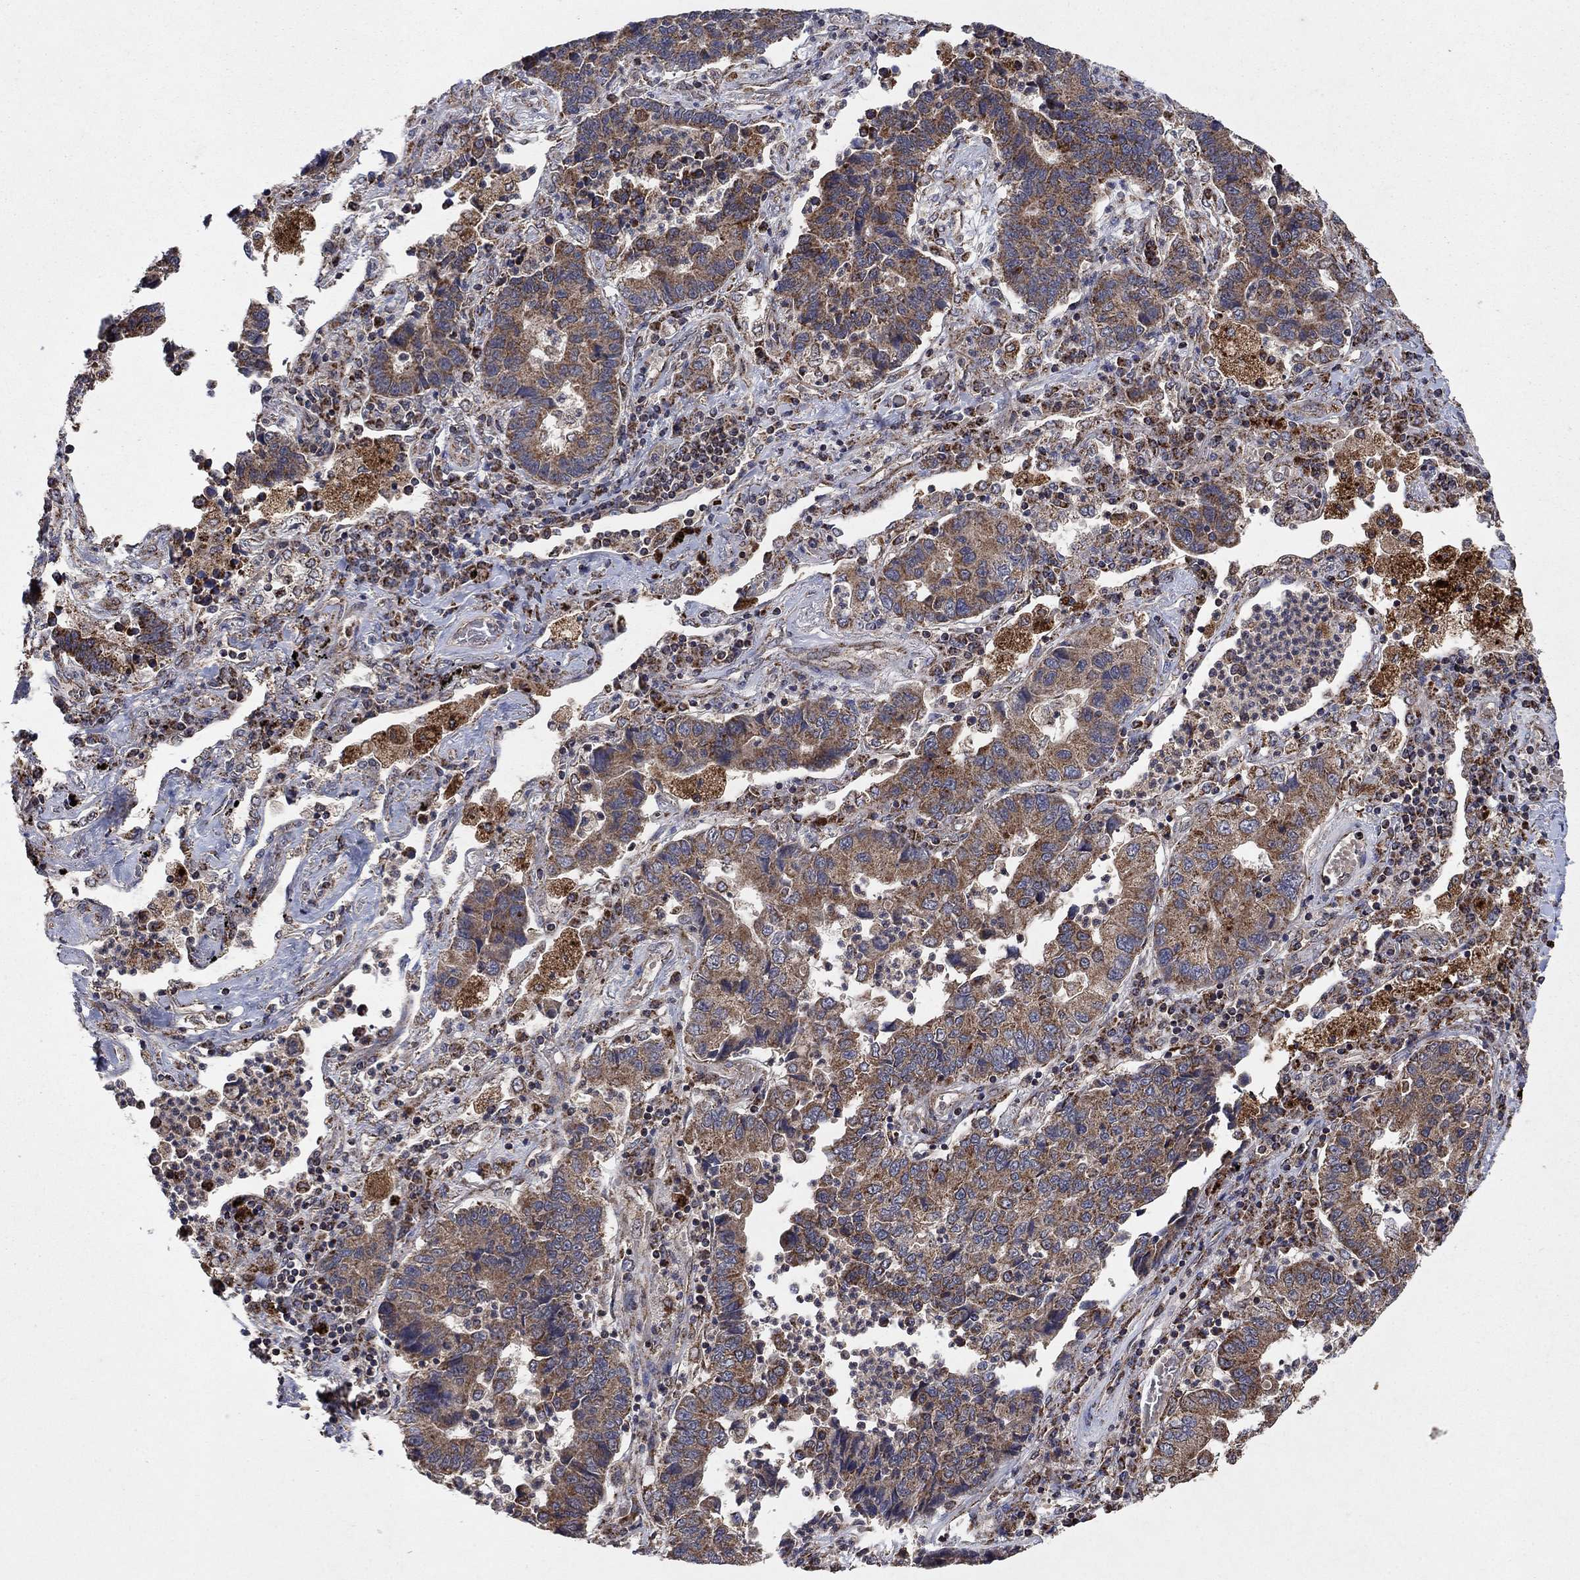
{"staining": {"intensity": "moderate", "quantity": ">75%", "location": "cytoplasmic/membranous"}, "tissue": "lung cancer", "cell_type": "Tumor cells", "image_type": "cancer", "snomed": [{"axis": "morphology", "description": "Adenocarcinoma, NOS"}, {"axis": "topography", "description": "Lung"}], "caption": "High-magnification brightfield microscopy of lung cancer stained with DAB (3,3'-diaminobenzidine) (brown) and counterstained with hematoxylin (blue). tumor cells exhibit moderate cytoplasmic/membranous staining is appreciated in about>75% of cells.", "gene": "DPH1", "patient": {"sex": "female", "age": 57}}